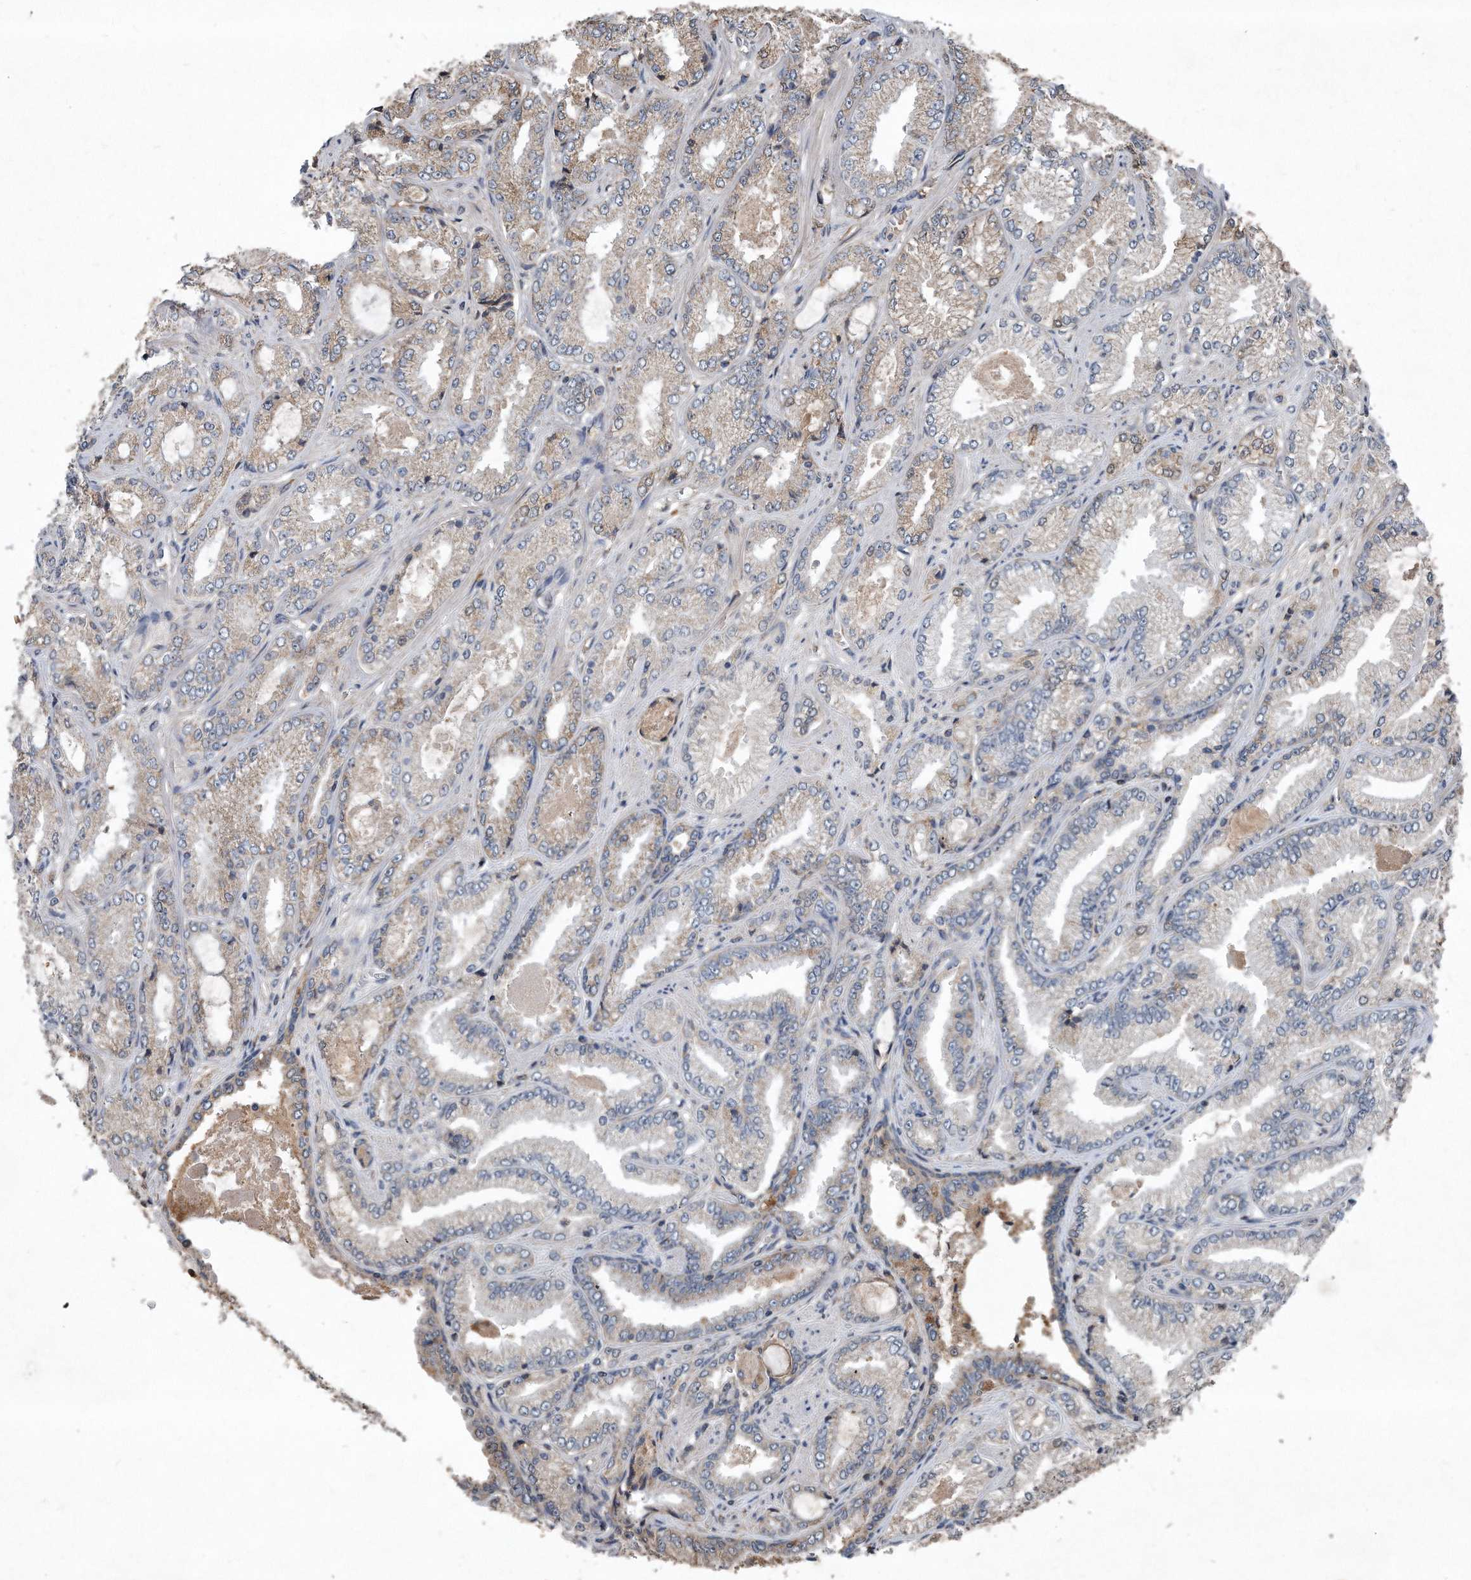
{"staining": {"intensity": "moderate", "quantity": "25%-75%", "location": "cytoplasmic/membranous"}, "tissue": "prostate cancer", "cell_type": "Tumor cells", "image_type": "cancer", "snomed": [{"axis": "morphology", "description": "Adenocarcinoma, High grade"}, {"axis": "topography", "description": "Prostate"}], "caption": "Immunohistochemical staining of high-grade adenocarcinoma (prostate) demonstrates medium levels of moderate cytoplasmic/membranous staining in about 25%-75% of tumor cells. (Brightfield microscopy of DAB IHC at high magnification).", "gene": "SDHA", "patient": {"sex": "male", "age": 71}}